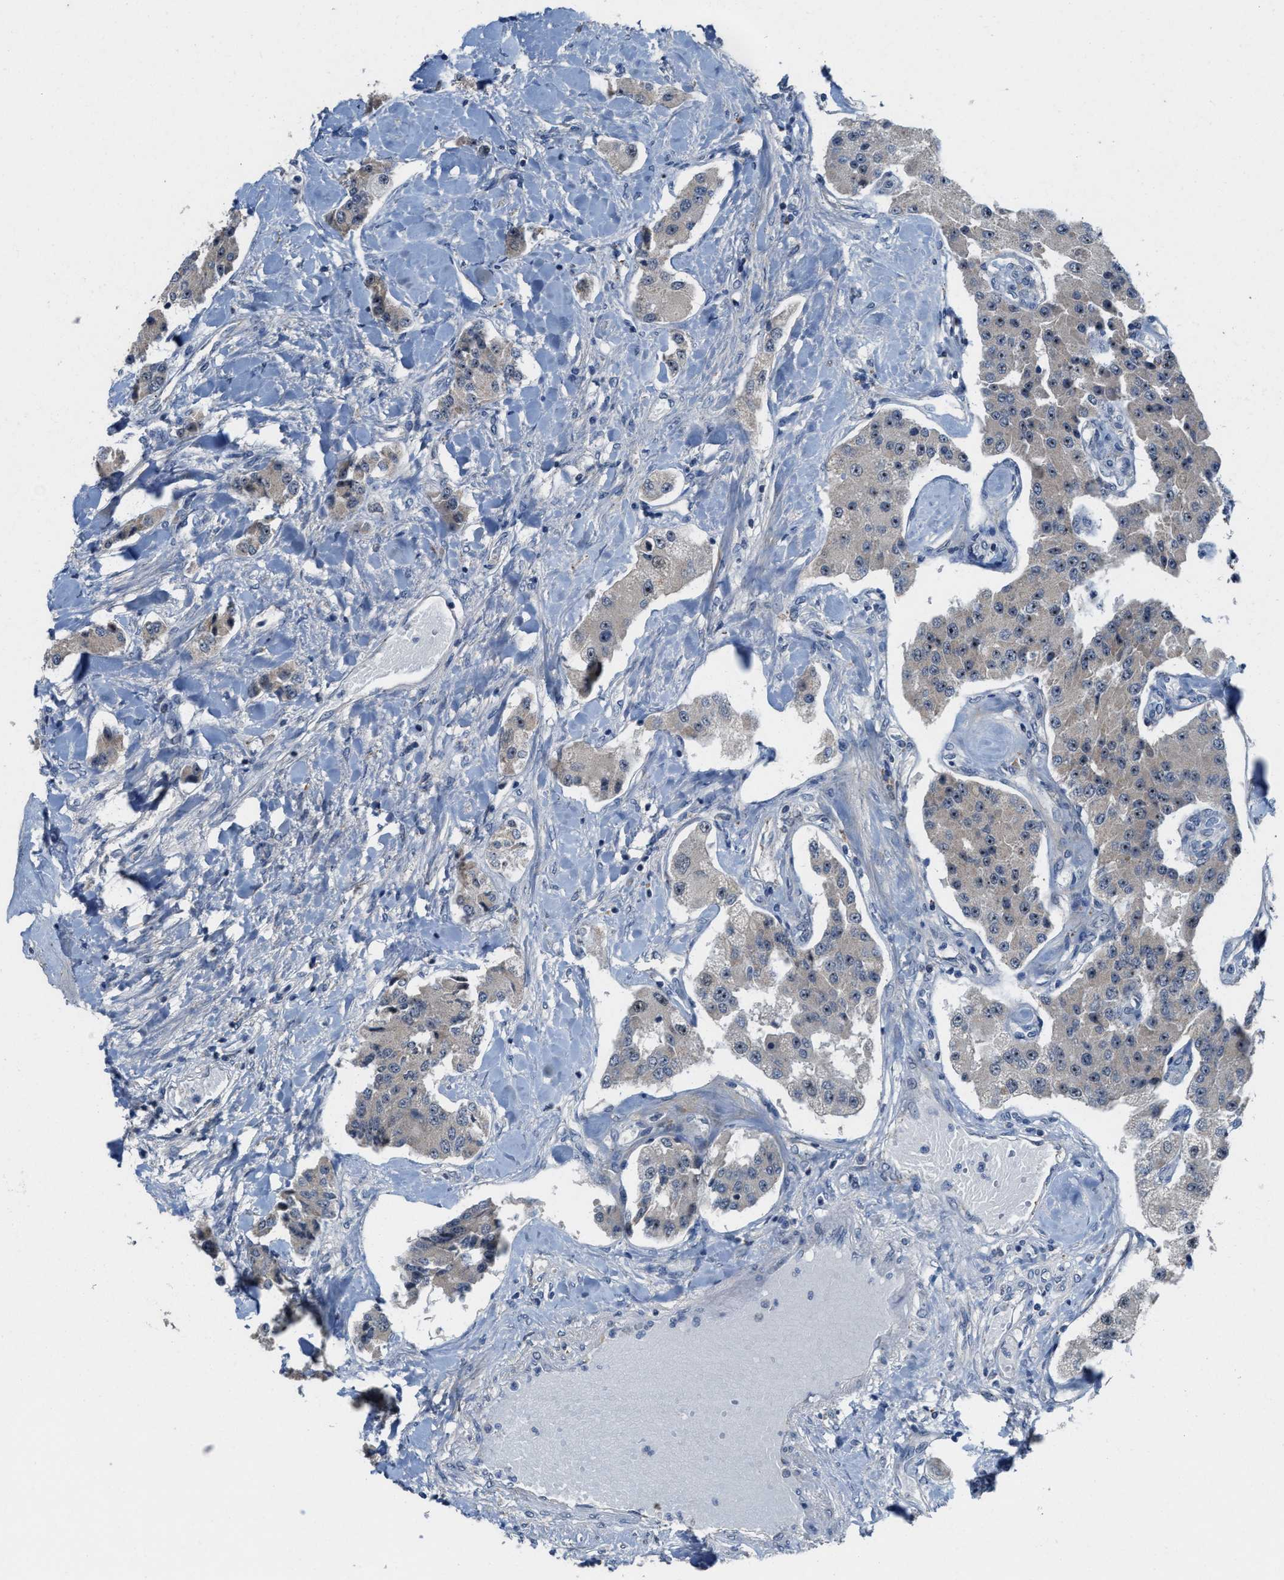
{"staining": {"intensity": "weak", "quantity": "25%-75%", "location": "nuclear"}, "tissue": "carcinoid", "cell_type": "Tumor cells", "image_type": "cancer", "snomed": [{"axis": "morphology", "description": "Carcinoid, malignant, NOS"}, {"axis": "topography", "description": "Pancreas"}], "caption": "Malignant carcinoid was stained to show a protein in brown. There is low levels of weak nuclear expression in approximately 25%-75% of tumor cells.", "gene": "ZNF783", "patient": {"sex": "male", "age": 41}}